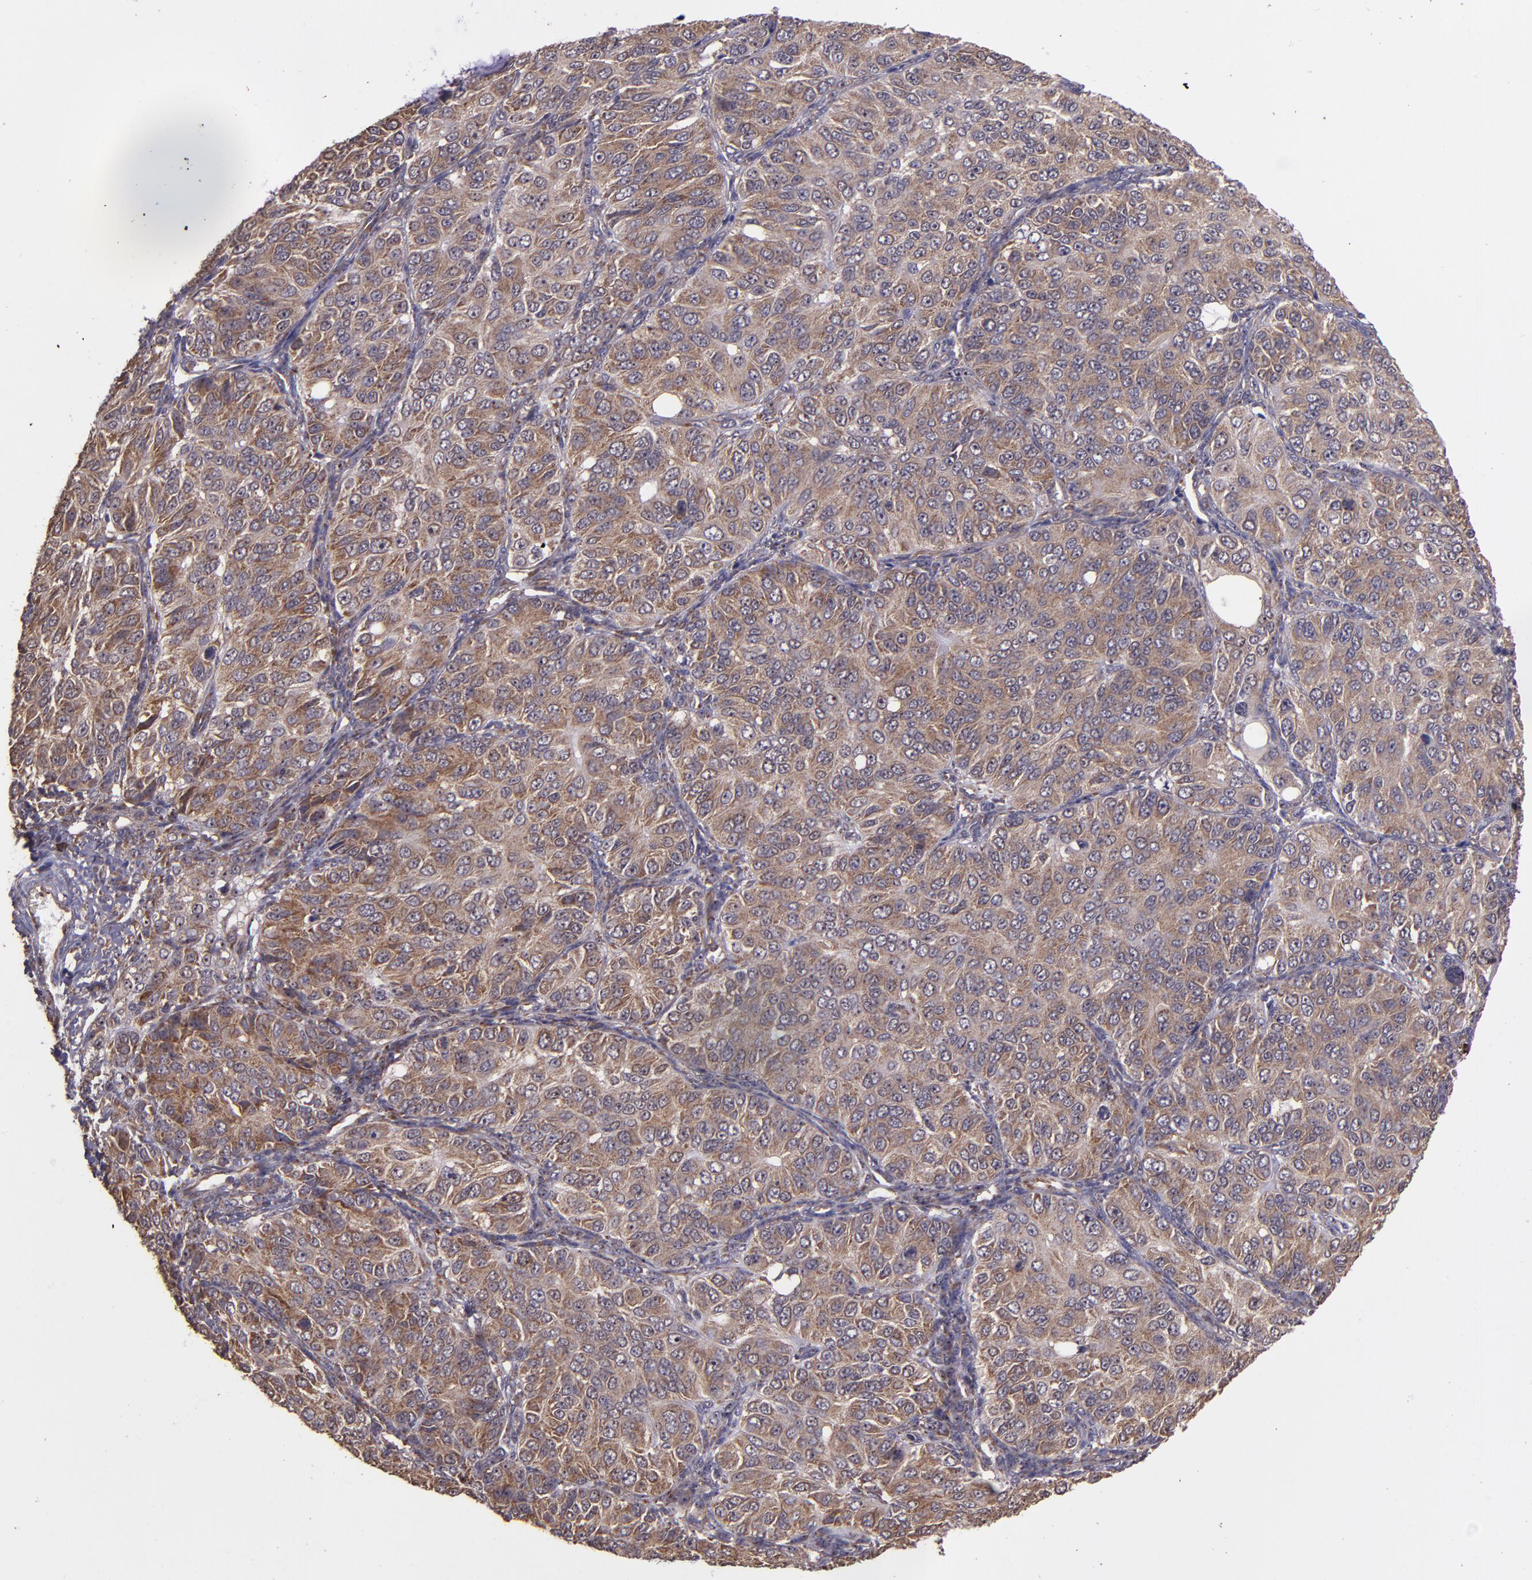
{"staining": {"intensity": "moderate", "quantity": ">75%", "location": "cytoplasmic/membranous"}, "tissue": "ovarian cancer", "cell_type": "Tumor cells", "image_type": "cancer", "snomed": [{"axis": "morphology", "description": "Carcinoma, endometroid"}, {"axis": "topography", "description": "Ovary"}], "caption": "Immunohistochemical staining of ovarian endometroid carcinoma displays medium levels of moderate cytoplasmic/membranous positivity in approximately >75% of tumor cells. (Stains: DAB (3,3'-diaminobenzidine) in brown, nuclei in blue, Microscopy: brightfield microscopy at high magnification).", "gene": "USP51", "patient": {"sex": "female", "age": 51}}